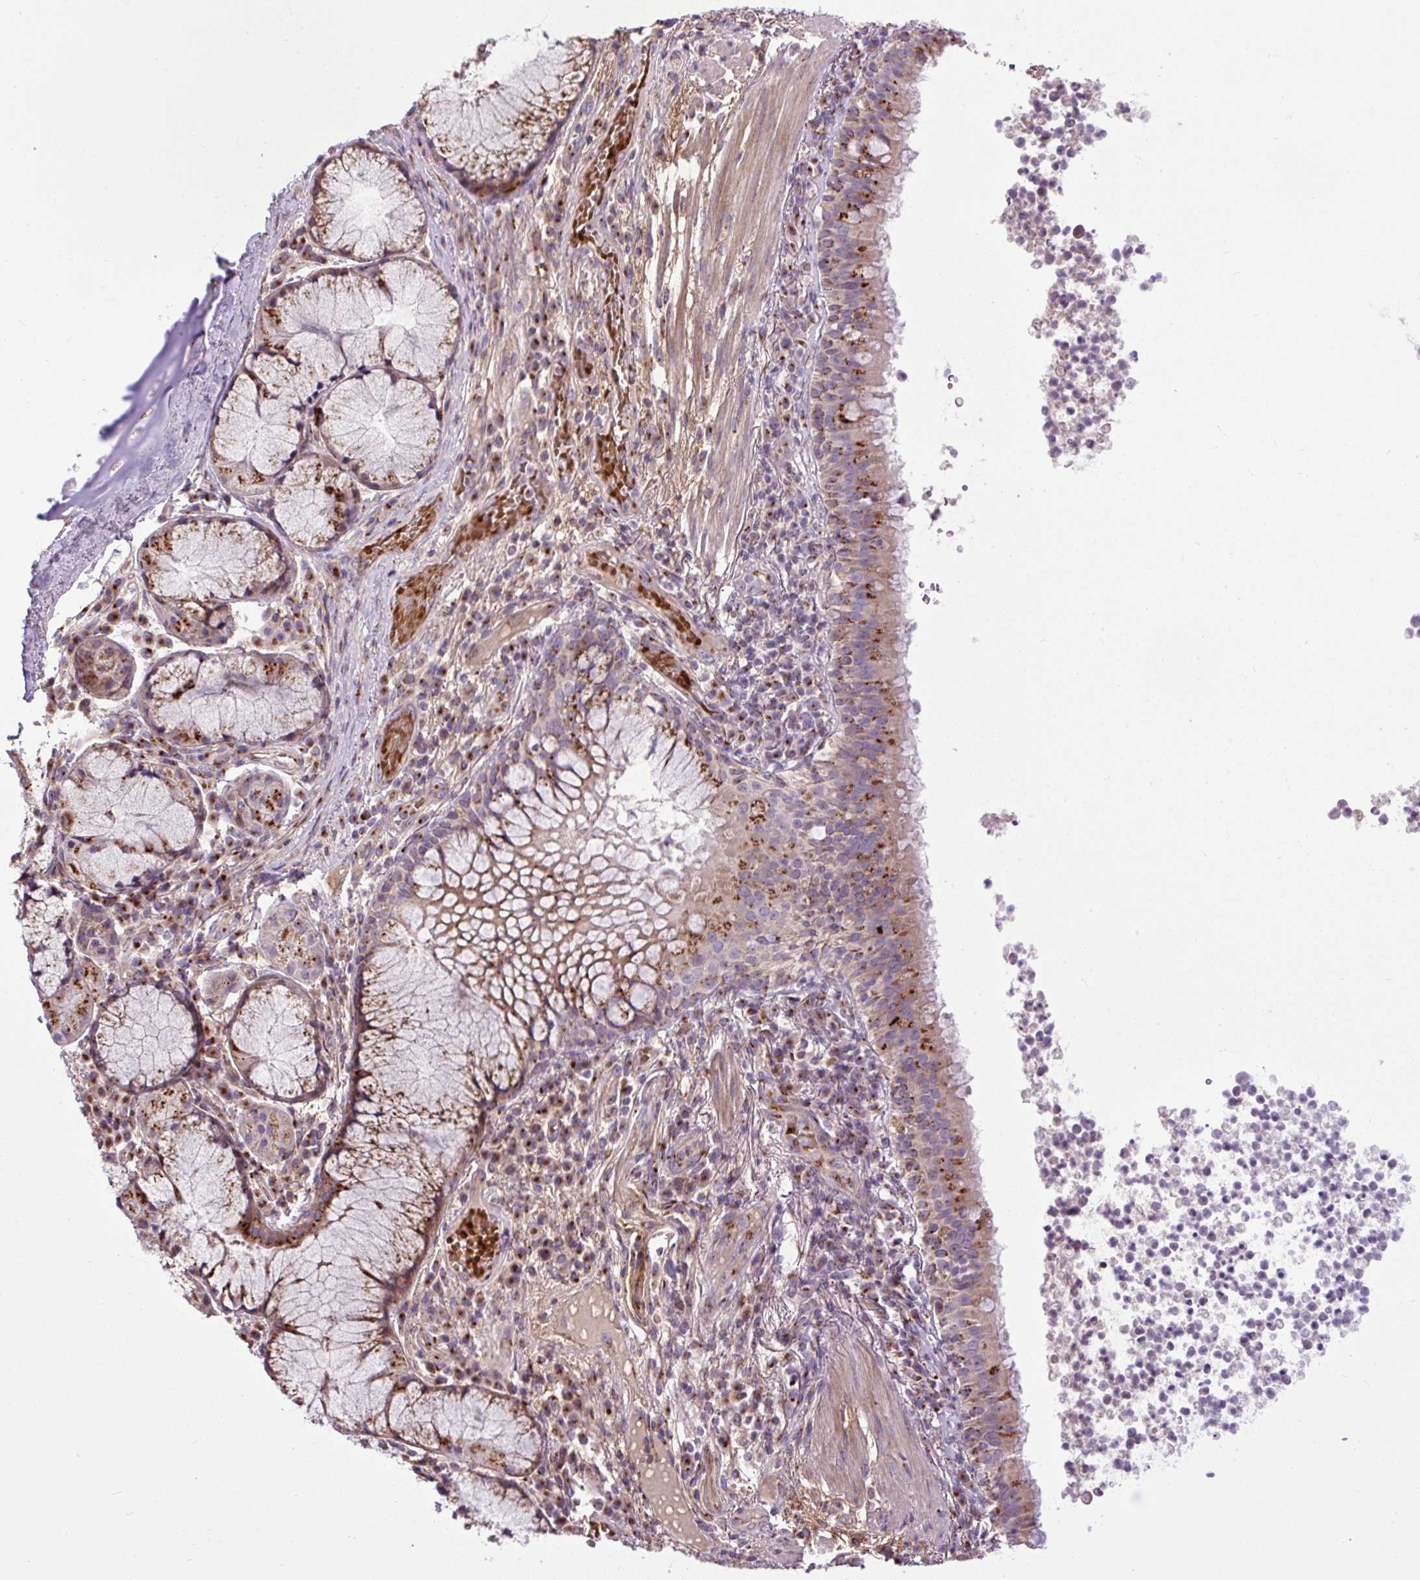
{"staining": {"intensity": "strong", "quantity": "25%-75%", "location": "cytoplasmic/membranous"}, "tissue": "bronchus", "cell_type": "Respiratory epithelial cells", "image_type": "normal", "snomed": [{"axis": "morphology", "description": "Normal tissue, NOS"}, {"axis": "topography", "description": "Cartilage tissue"}, {"axis": "topography", "description": "Bronchus"}], "caption": "IHC histopathology image of benign bronchus: bronchus stained using IHC shows high levels of strong protein expression localized specifically in the cytoplasmic/membranous of respiratory epithelial cells, appearing as a cytoplasmic/membranous brown color.", "gene": "MSMP", "patient": {"sex": "male", "age": 56}}